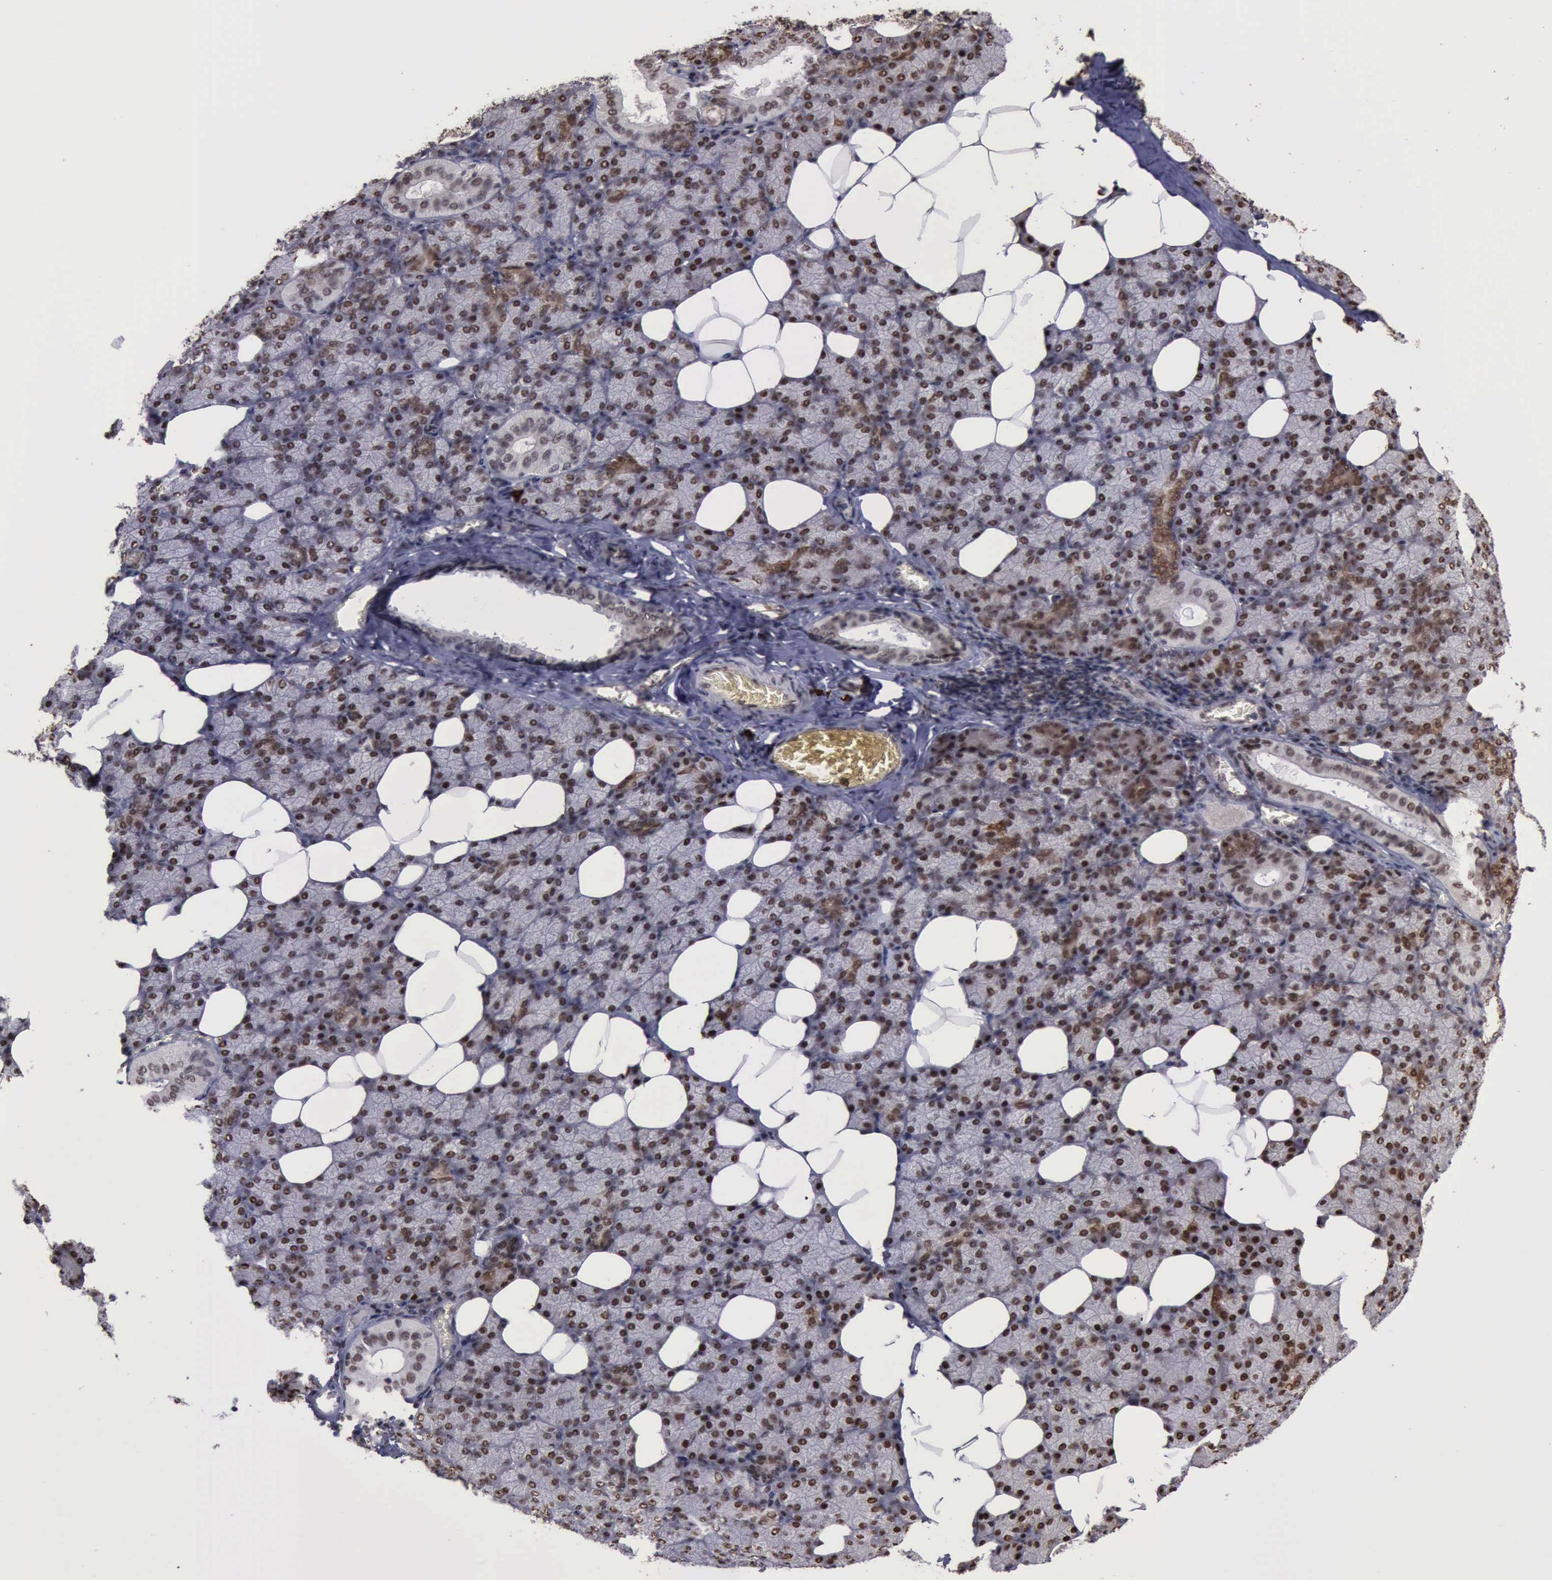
{"staining": {"intensity": "strong", "quantity": ">75%", "location": "nuclear"}, "tissue": "salivary gland", "cell_type": "Glandular cells", "image_type": "normal", "snomed": [{"axis": "morphology", "description": "Normal tissue, NOS"}, {"axis": "topography", "description": "Lymph node"}, {"axis": "topography", "description": "Salivary gland"}], "caption": "Salivary gland stained with immunohistochemistry (IHC) displays strong nuclear staining in about >75% of glandular cells.", "gene": "TRMT2A", "patient": {"sex": "male", "age": 8}}